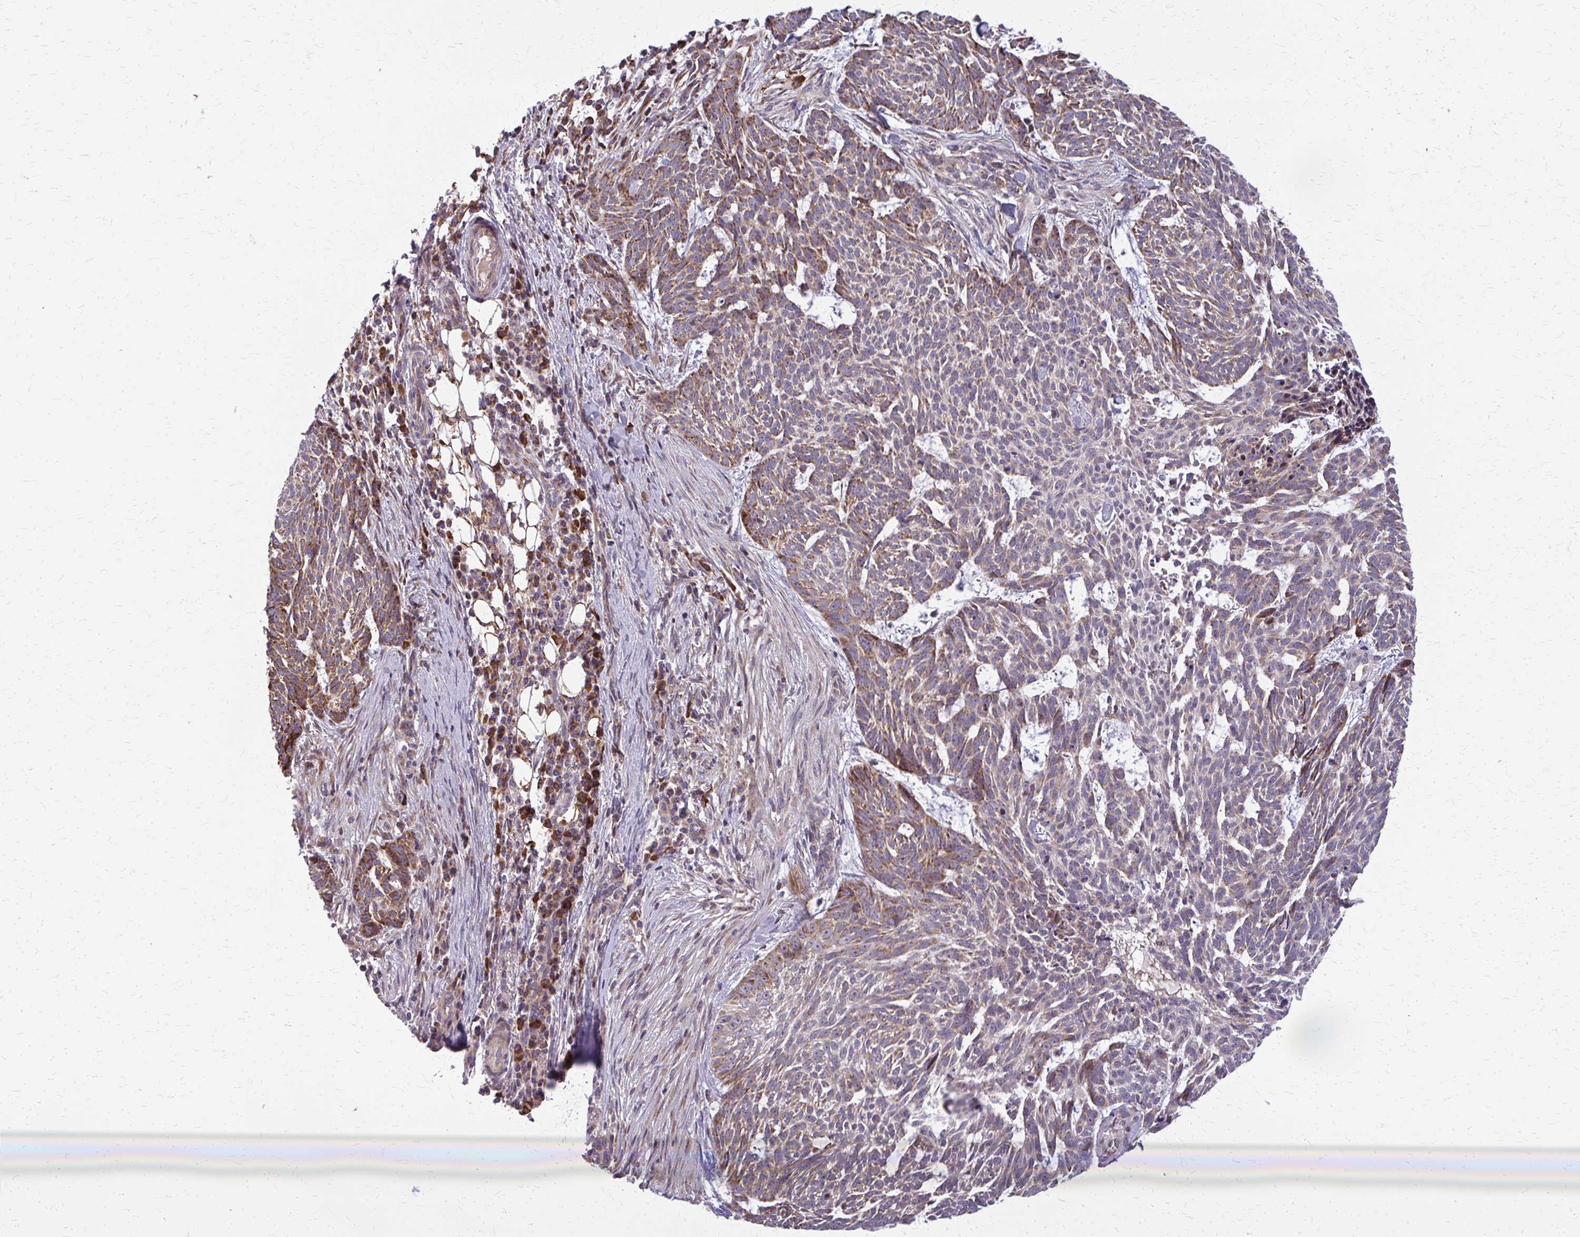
{"staining": {"intensity": "moderate", "quantity": "25%-75%", "location": "cytoplasmic/membranous"}, "tissue": "skin cancer", "cell_type": "Tumor cells", "image_type": "cancer", "snomed": [{"axis": "morphology", "description": "Basal cell carcinoma"}, {"axis": "topography", "description": "Skin"}], "caption": "Protein positivity by IHC reveals moderate cytoplasmic/membranous staining in approximately 25%-75% of tumor cells in skin cancer.", "gene": "MCCC1", "patient": {"sex": "female", "age": 93}}